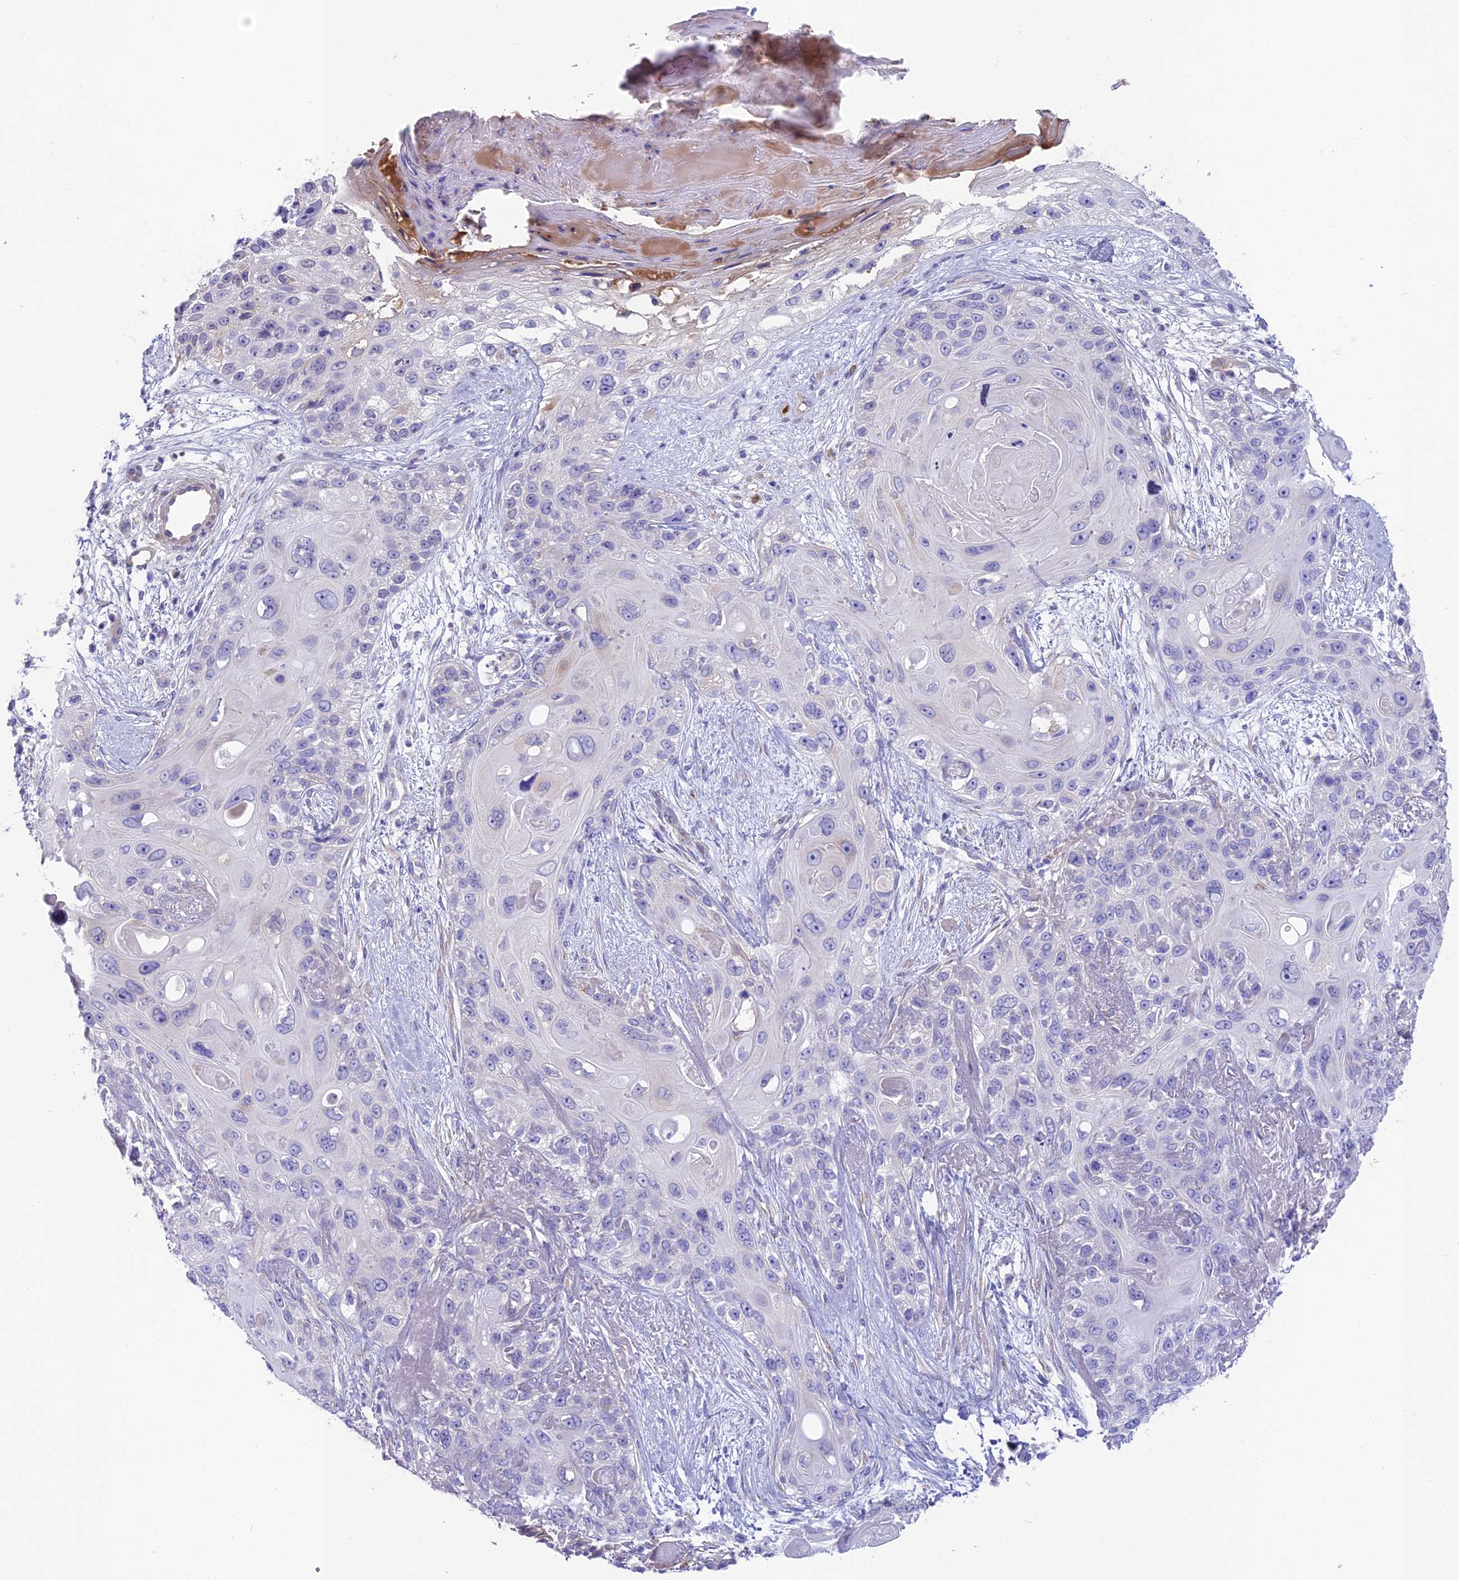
{"staining": {"intensity": "negative", "quantity": "none", "location": "none"}, "tissue": "skin cancer", "cell_type": "Tumor cells", "image_type": "cancer", "snomed": [{"axis": "morphology", "description": "Normal tissue, NOS"}, {"axis": "morphology", "description": "Squamous cell carcinoma, NOS"}, {"axis": "topography", "description": "Skin"}], "caption": "There is no significant expression in tumor cells of squamous cell carcinoma (skin).", "gene": "SNAP91", "patient": {"sex": "male", "age": 72}}